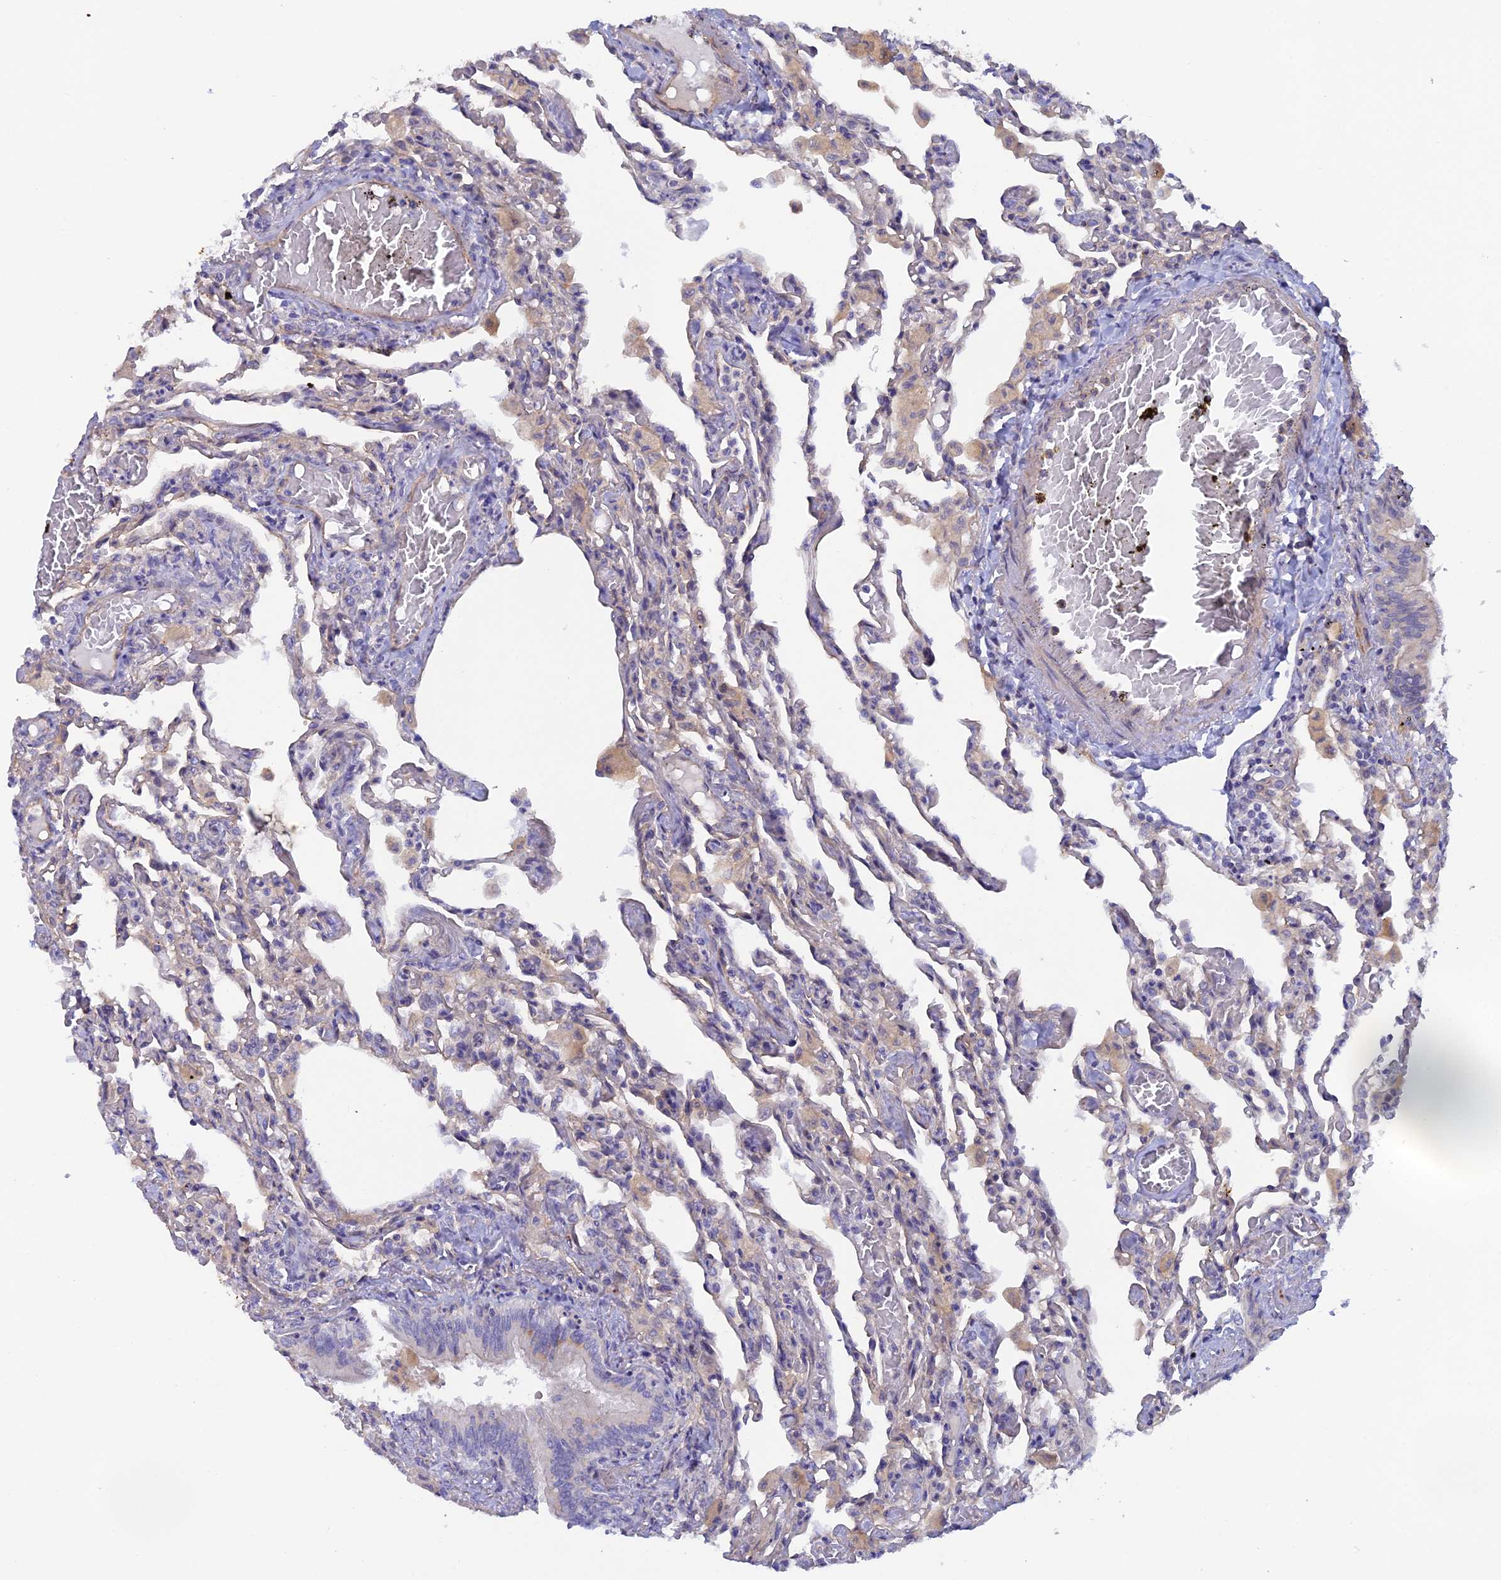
{"staining": {"intensity": "weak", "quantity": "<25%", "location": "cytoplasmic/membranous"}, "tissue": "lung", "cell_type": "Alveolar cells", "image_type": "normal", "snomed": [{"axis": "morphology", "description": "Normal tissue, NOS"}, {"axis": "topography", "description": "Bronchus"}, {"axis": "topography", "description": "Lung"}], "caption": "This is an immunohistochemistry (IHC) micrograph of normal human lung. There is no positivity in alveolar cells.", "gene": "FZR1", "patient": {"sex": "female", "age": 49}}